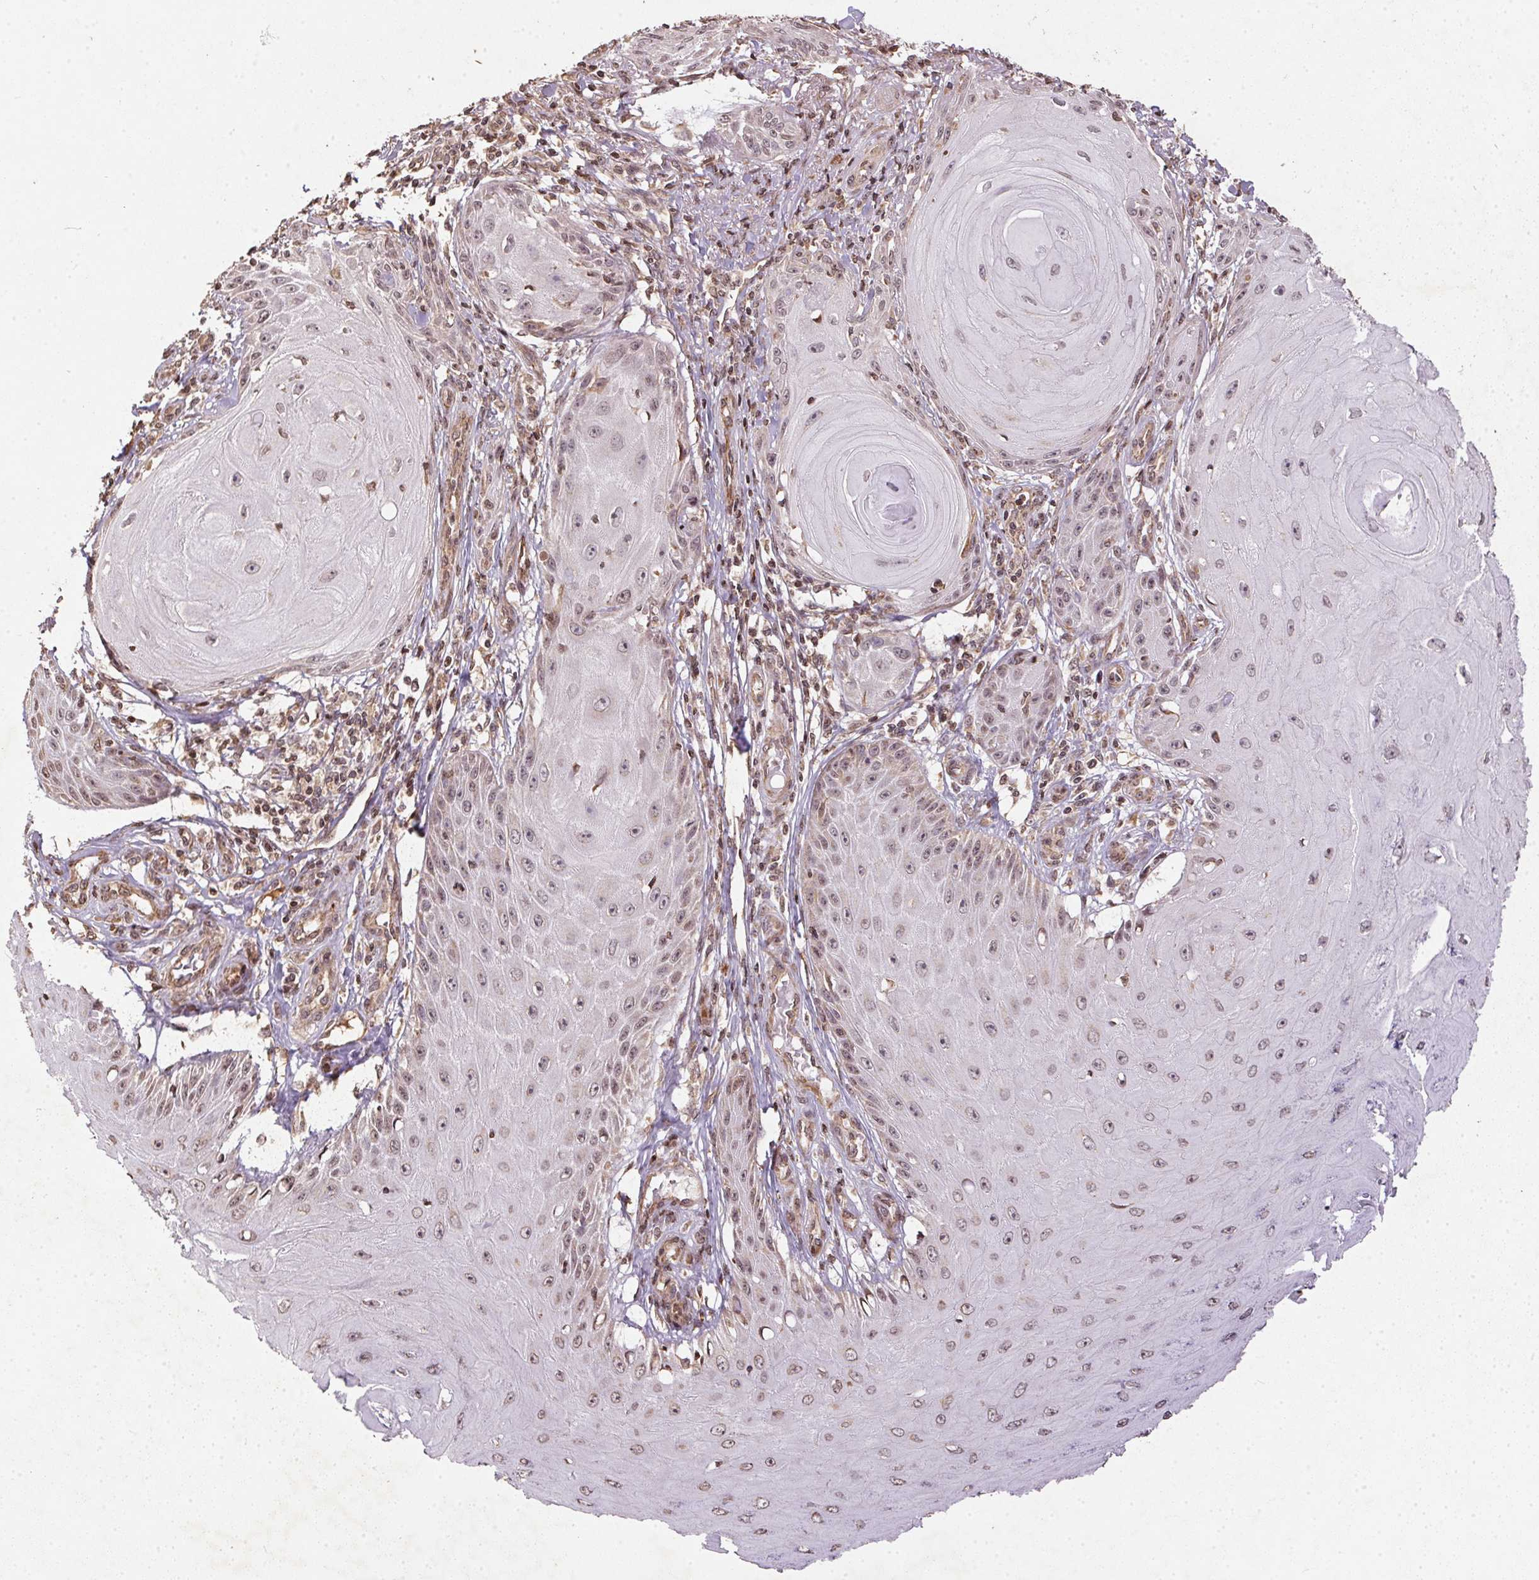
{"staining": {"intensity": "weak", "quantity": "25%-75%", "location": "cytoplasmic/membranous"}, "tissue": "skin cancer", "cell_type": "Tumor cells", "image_type": "cancer", "snomed": [{"axis": "morphology", "description": "Squamous cell carcinoma, NOS"}, {"axis": "topography", "description": "Skin"}], "caption": "This photomicrograph shows squamous cell carcinoma (skin) stained with immunohistochemistry to label a protein in brown. The cytoplasmic/membranous of tumor cells show weak positivity for the protein. Nuclei are counter-stained blue.", "gene": "SPRED2", "patient": {"sex": "female", "age": 77}}